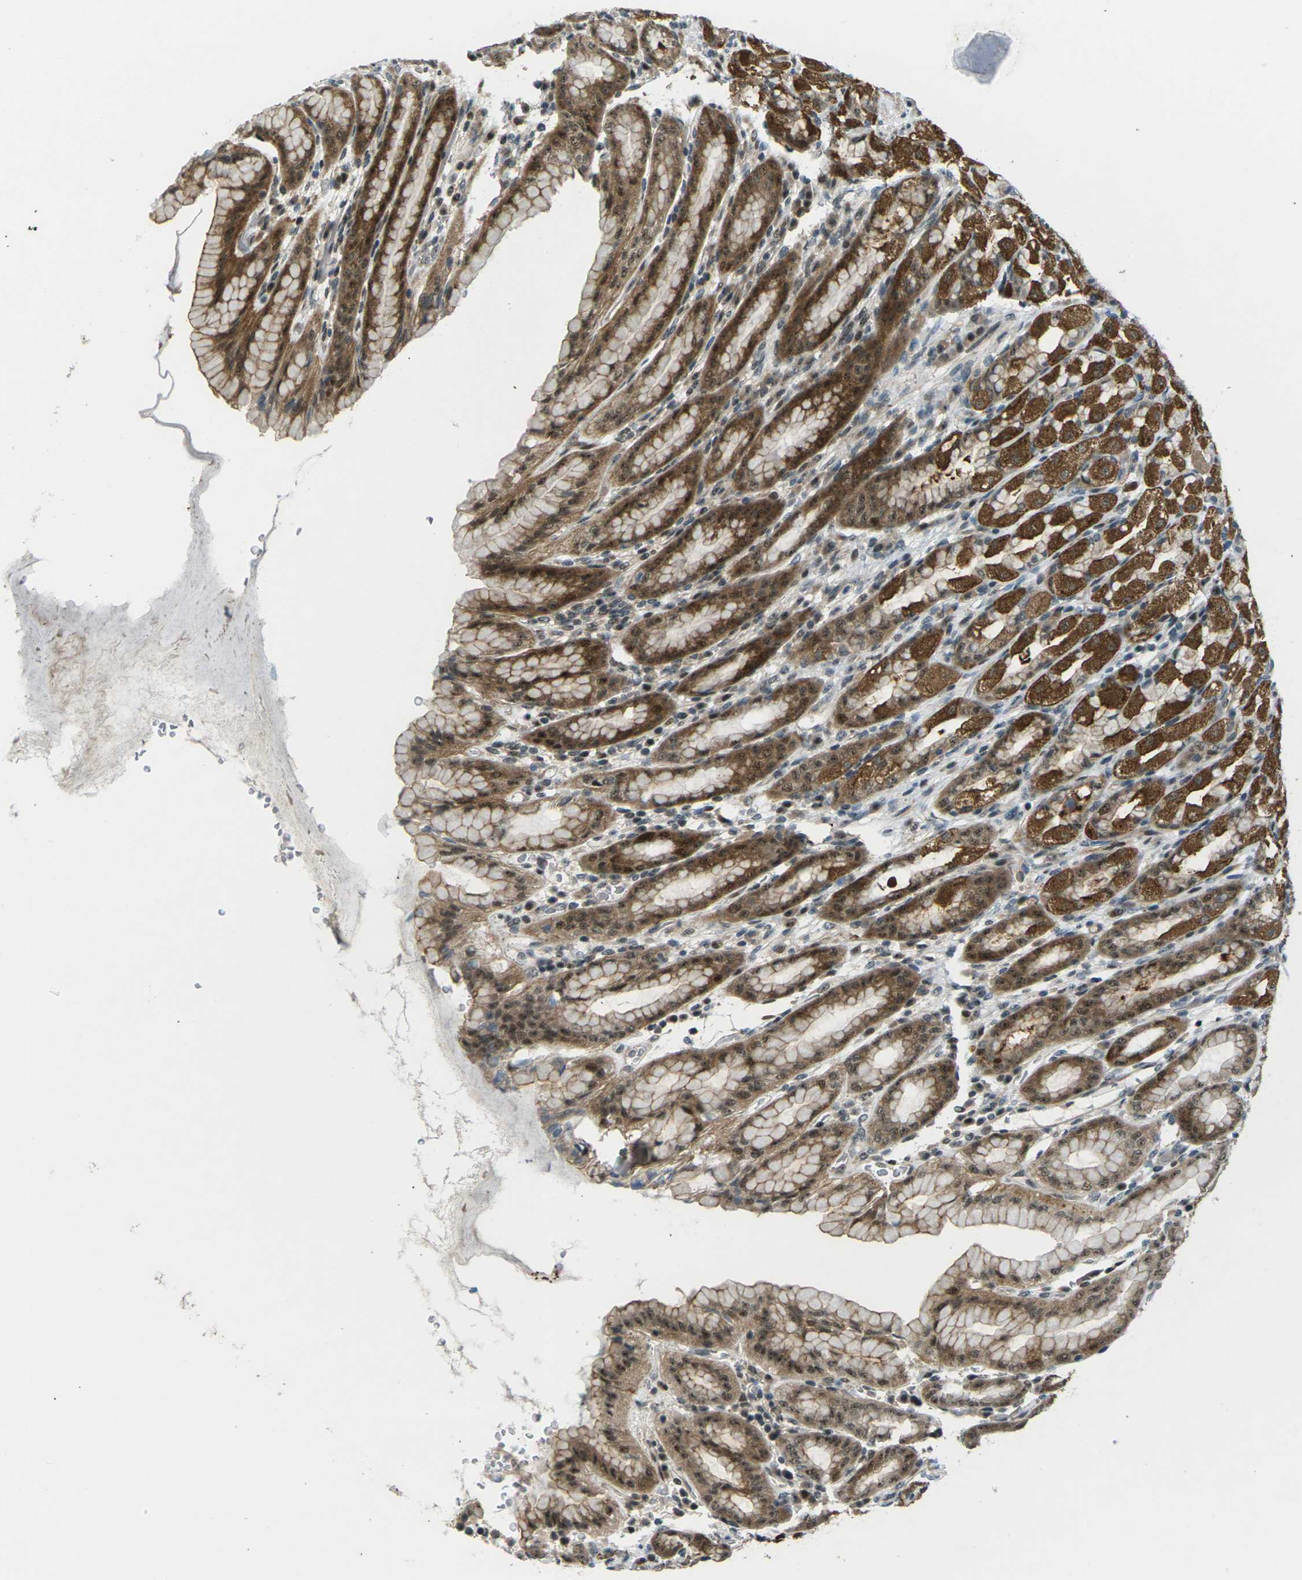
{"staining": {"intensity": "moderate", "quantity": ">75%", "location": "cytoplasmic/membranous,nuclear"}, "tissue": "stomach", "cell_type": "Glandular cells", "image_type": "normal", "snomed": [{"axis": "morphology", "description": "Normal tissue, NOS"}, {"axis": "topography", "description": "Stomach, upper"}], "caption": "A high-resolution micrograph shows immunohistochemistry (IHC) staining of unremarkable stomach, which demonstrates moderate cytoplasmic/membranous,nuclear expression in about >75% of glandular cells. (DAB IHC with brightfield microscopy, high magnification).", "gene": "UBE2S", "patient": {"sex": "male", "age": 68}}